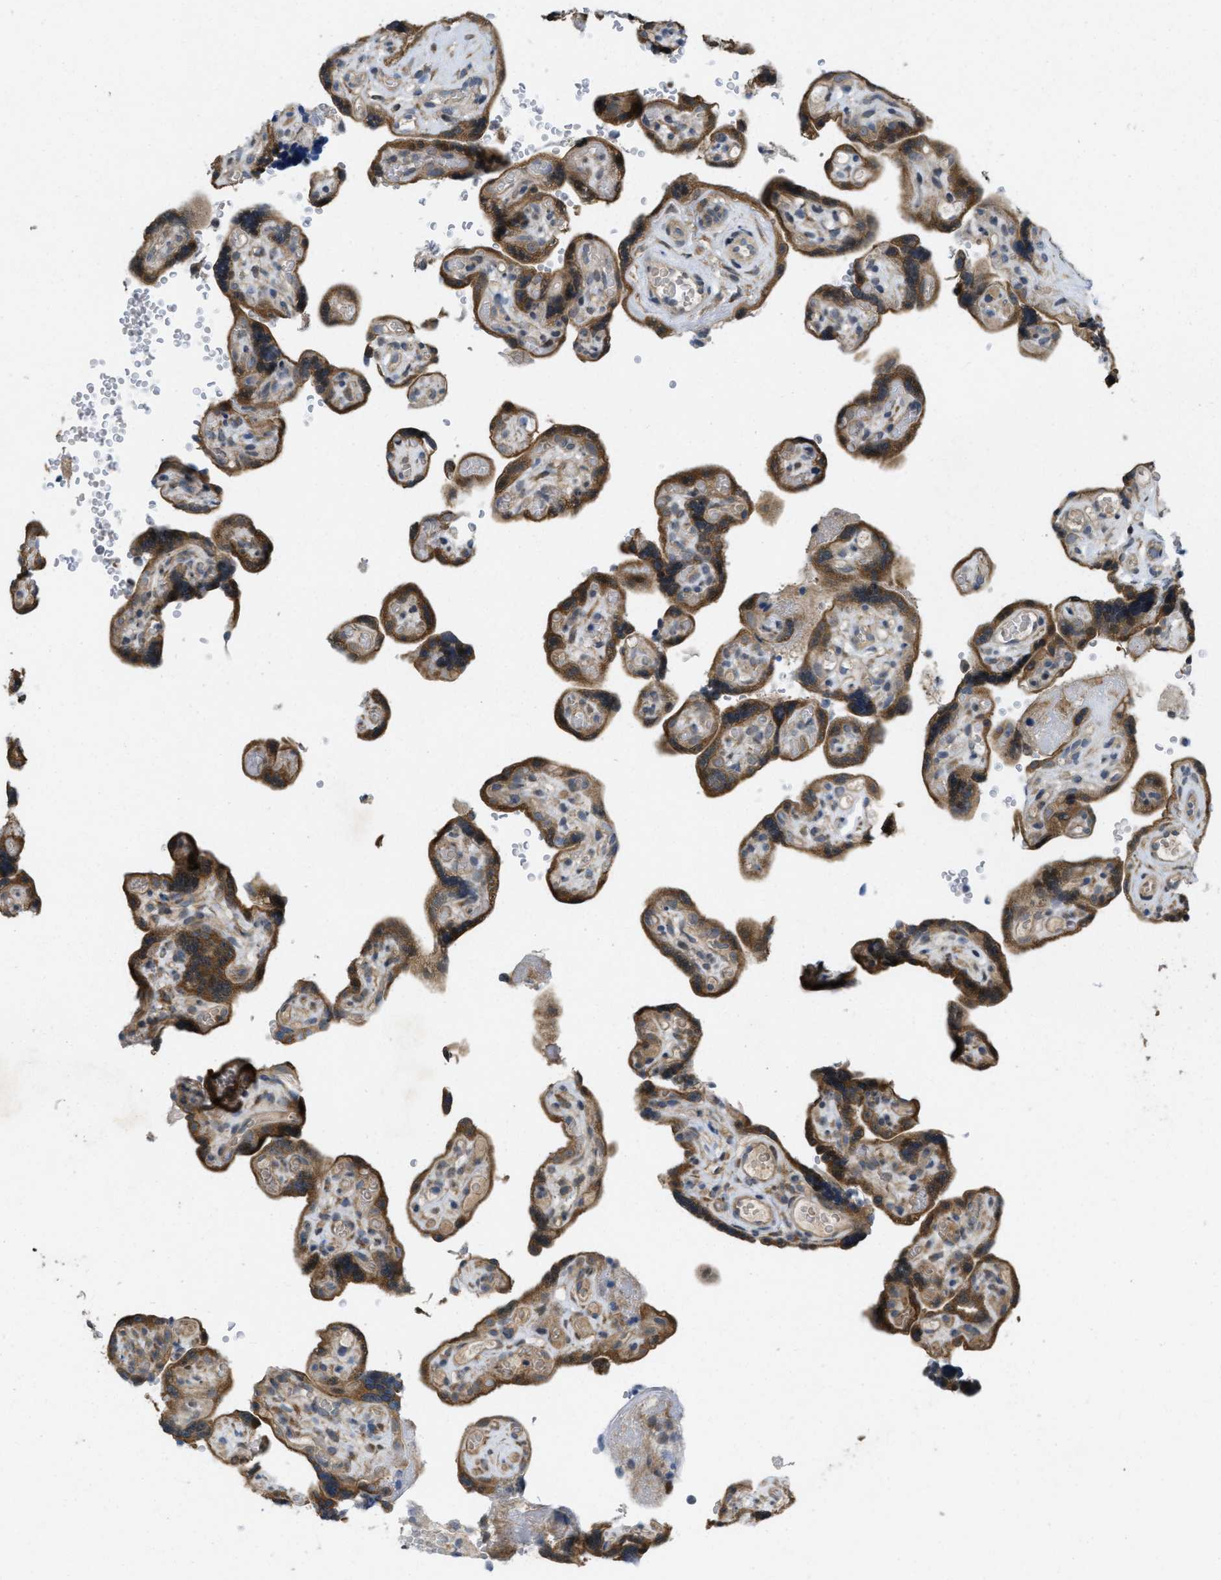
{"staining": {"intensity": "strong", "quantity": ">75%", "location": "cytoplasmic/membranous"}, "tissue": "placenta", "cell_type": "Decidual cells", "image_type": "normal", "snomed": [{"axis": "morphology", "description": "Normal tissue, NOS"}, {"axis": "topography", "description": "Placenta"}], "caption": "This image reveals normal placenta stained with IHC to label a protein in brown. The cytoplasmic/membranous of decidual cells show strong positivity for the protein. Nuclei are counter-stained blue.", "gene": "IFNLR1", "patient": {"sex": "female", "age": 30}}